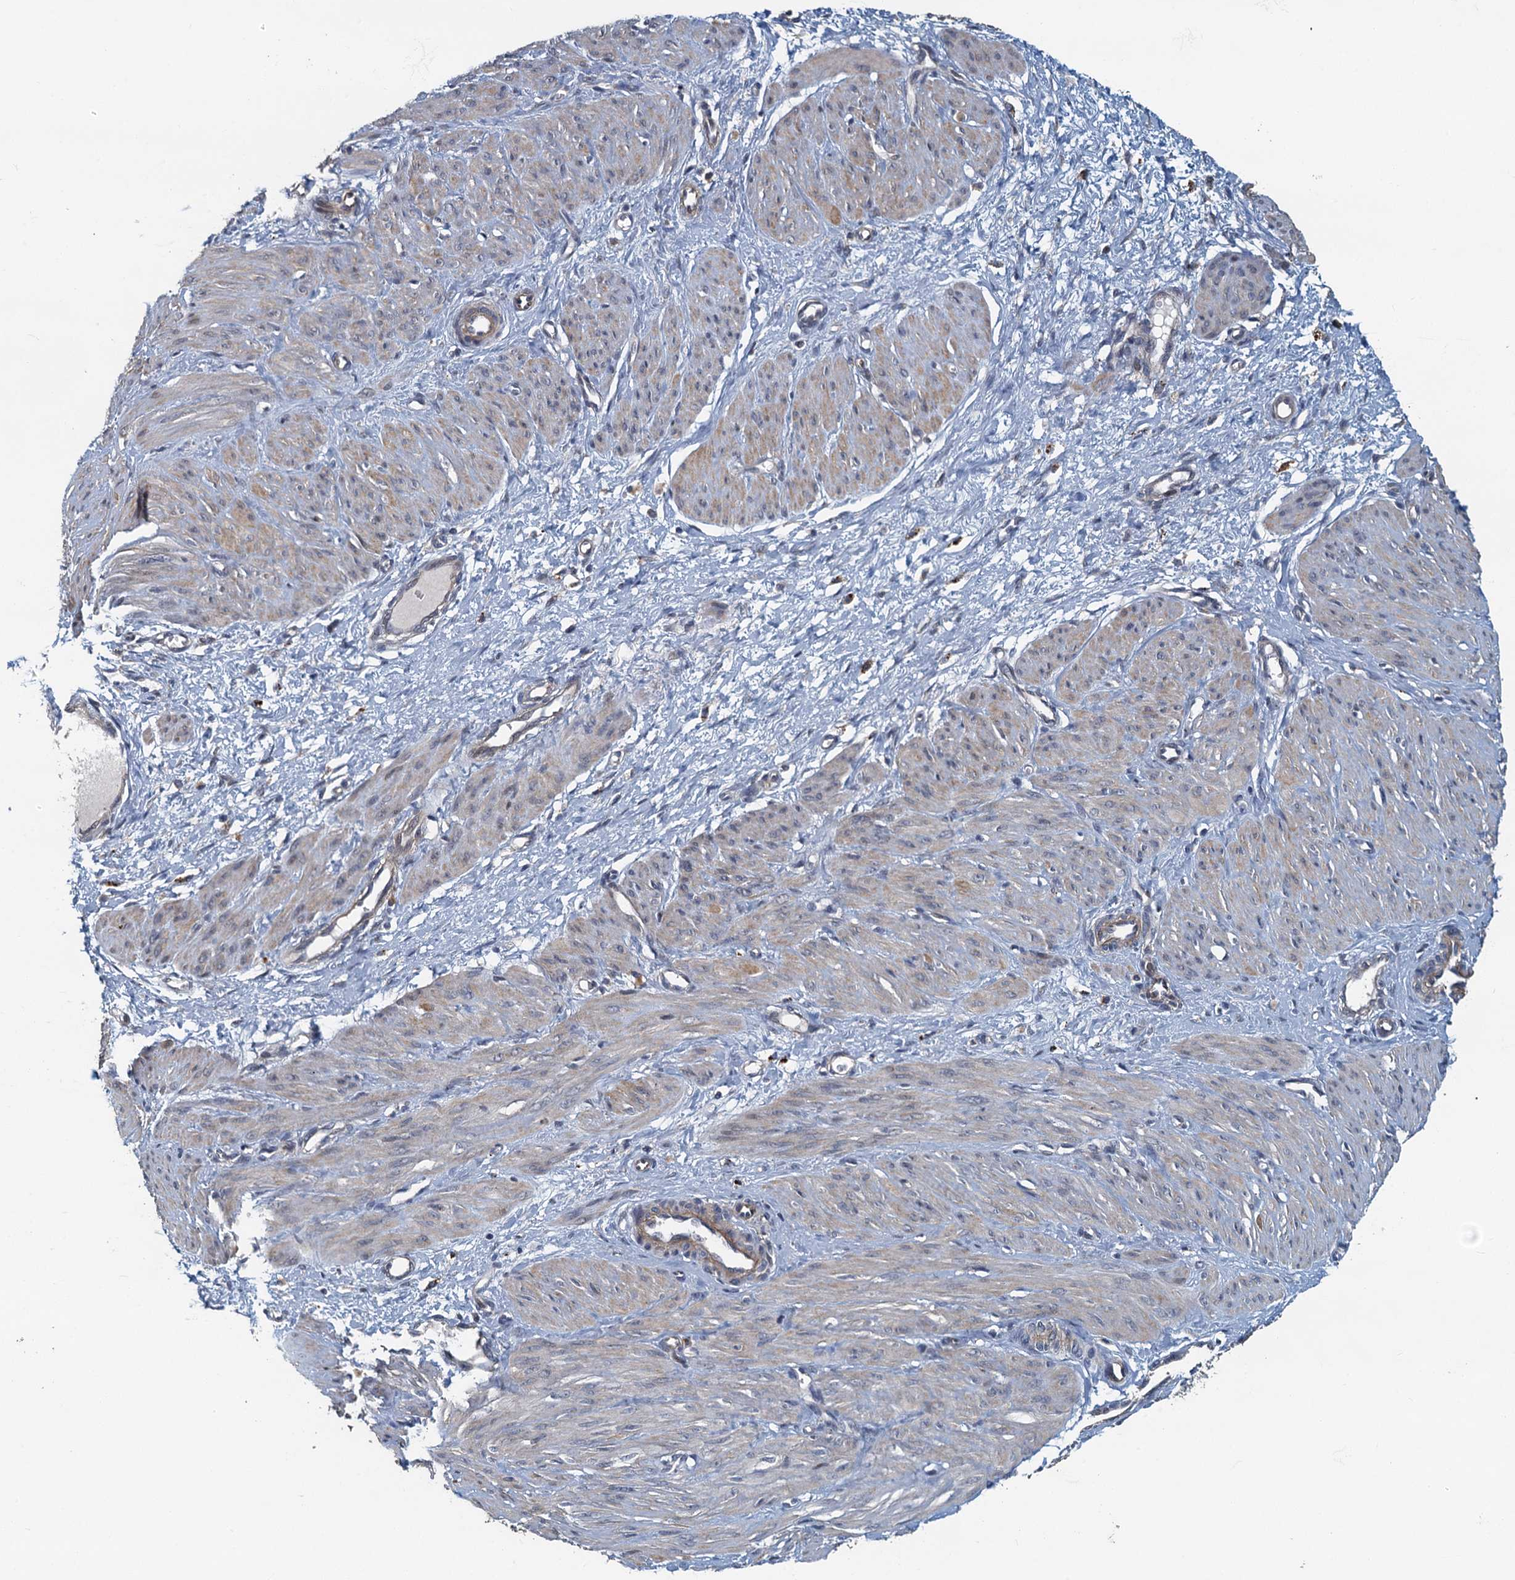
{"staining": {"intensity": "weak", "quantity": "25%-75%", "location": "cytoplasmic/membranous"}, "tissue": "smooth muscle", "cell_type": "Smooth muscle cells", "image_type": "normal", "snomed": [{"axis": "morphology", "description": "Normal tissue, NOS"}, {"axis": "topography", "description": "Endometrium"}], "caption": "The micrograph demonstrates a brown stain indicating the presence of a protein in the cytoplasmic/membranous of smooth muscle cells in smooth muscle.", "gene": "AGRN", "patient": {"sex": "female", "age": 33}}